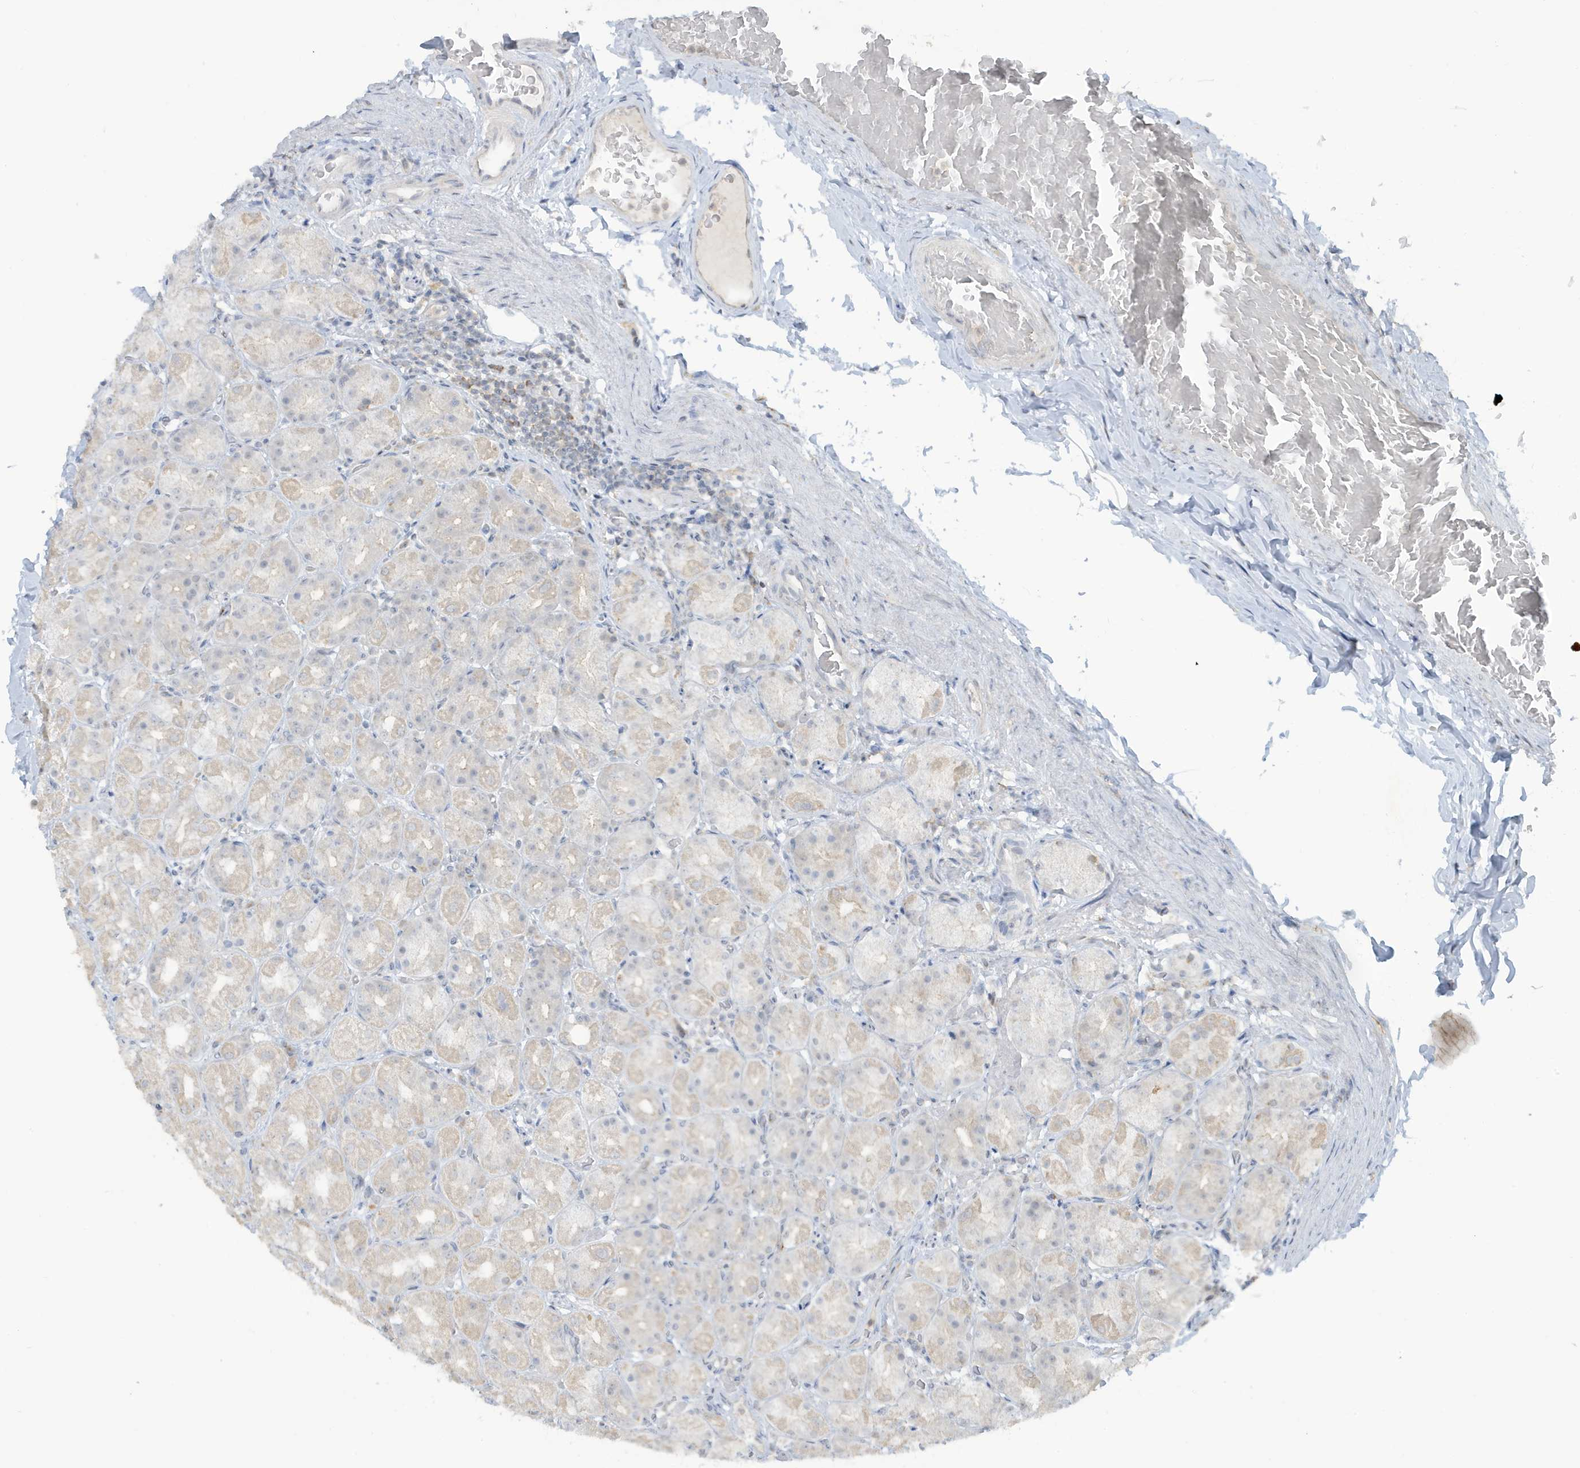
{"staining": {"intensity": "weak", "quantity": "<25%", "location": "cytoplasmic/membranous"}, "tissue": "stomach", "cell_type": "Glandular cells", "image_type": "normal", "snomed": [{"axis": "morphology", "description": "Normal tissue, NOS"}, {"axis": "topography", "description": "Stomach, upper"}], "caption": "Stomach stained for a protein using IHC shows no positivity glandular cells.", "gene": "PRRT3", "patient": {"sex": "male", "age": 68}}